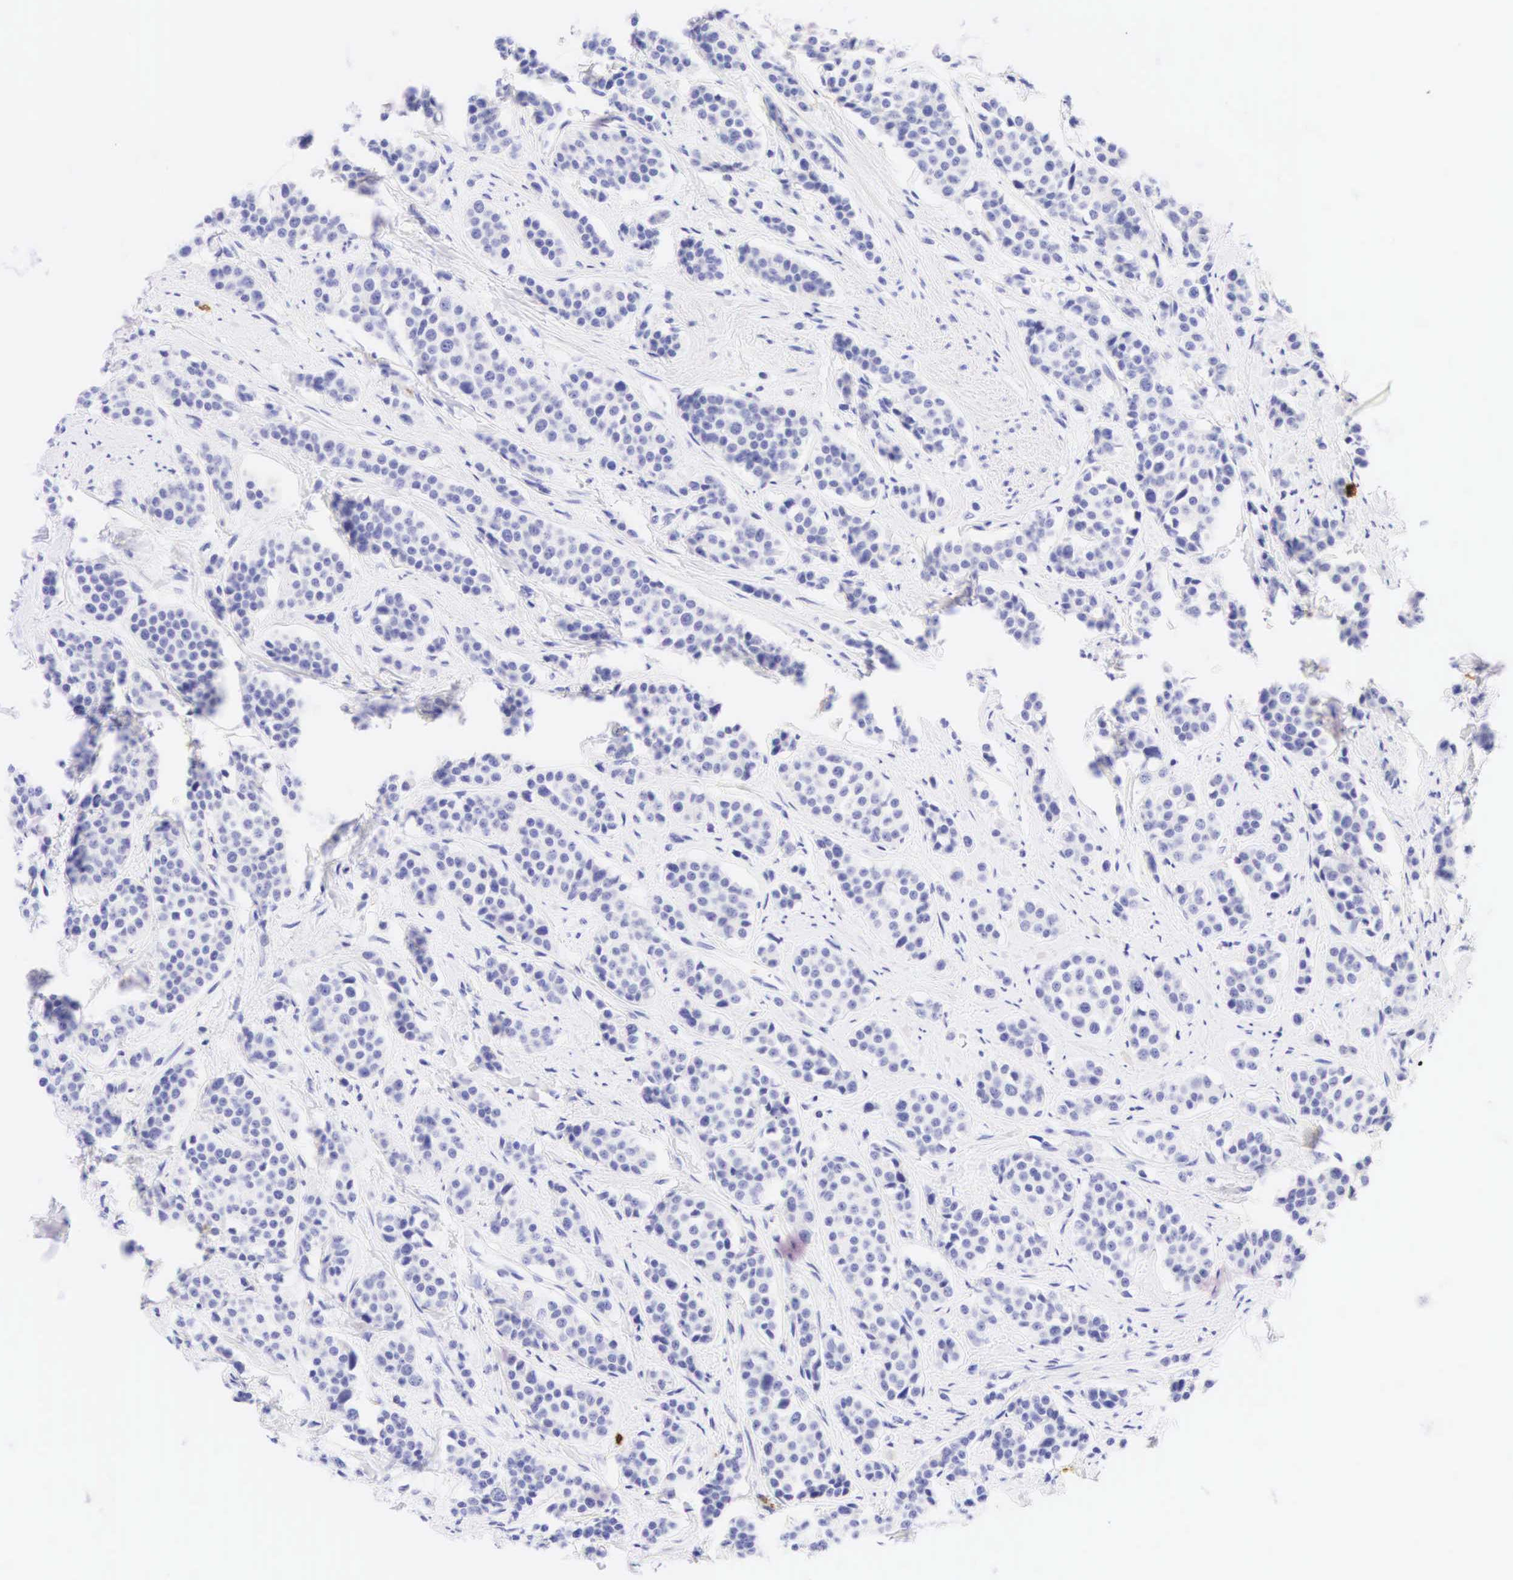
{"staining": {"intensity": "negative", "quantity": "none", "location": "none"}, "tissue": "carcinoid", "cell_type": "Tumor cells", "image_type": "cancer", "snomed": [{"axis": "morphology", "description": "Carcinoid, malignant, NOS"}, {"axis": "topography", "description": "Small intestine"}], "caption": "This is an immunohistochemistry (IHC) micrograph of carcinoid (malignant). There is no staining in tumor cells.", "gene": "CD8A", "patient": {"sex": "male", "age": 60}}